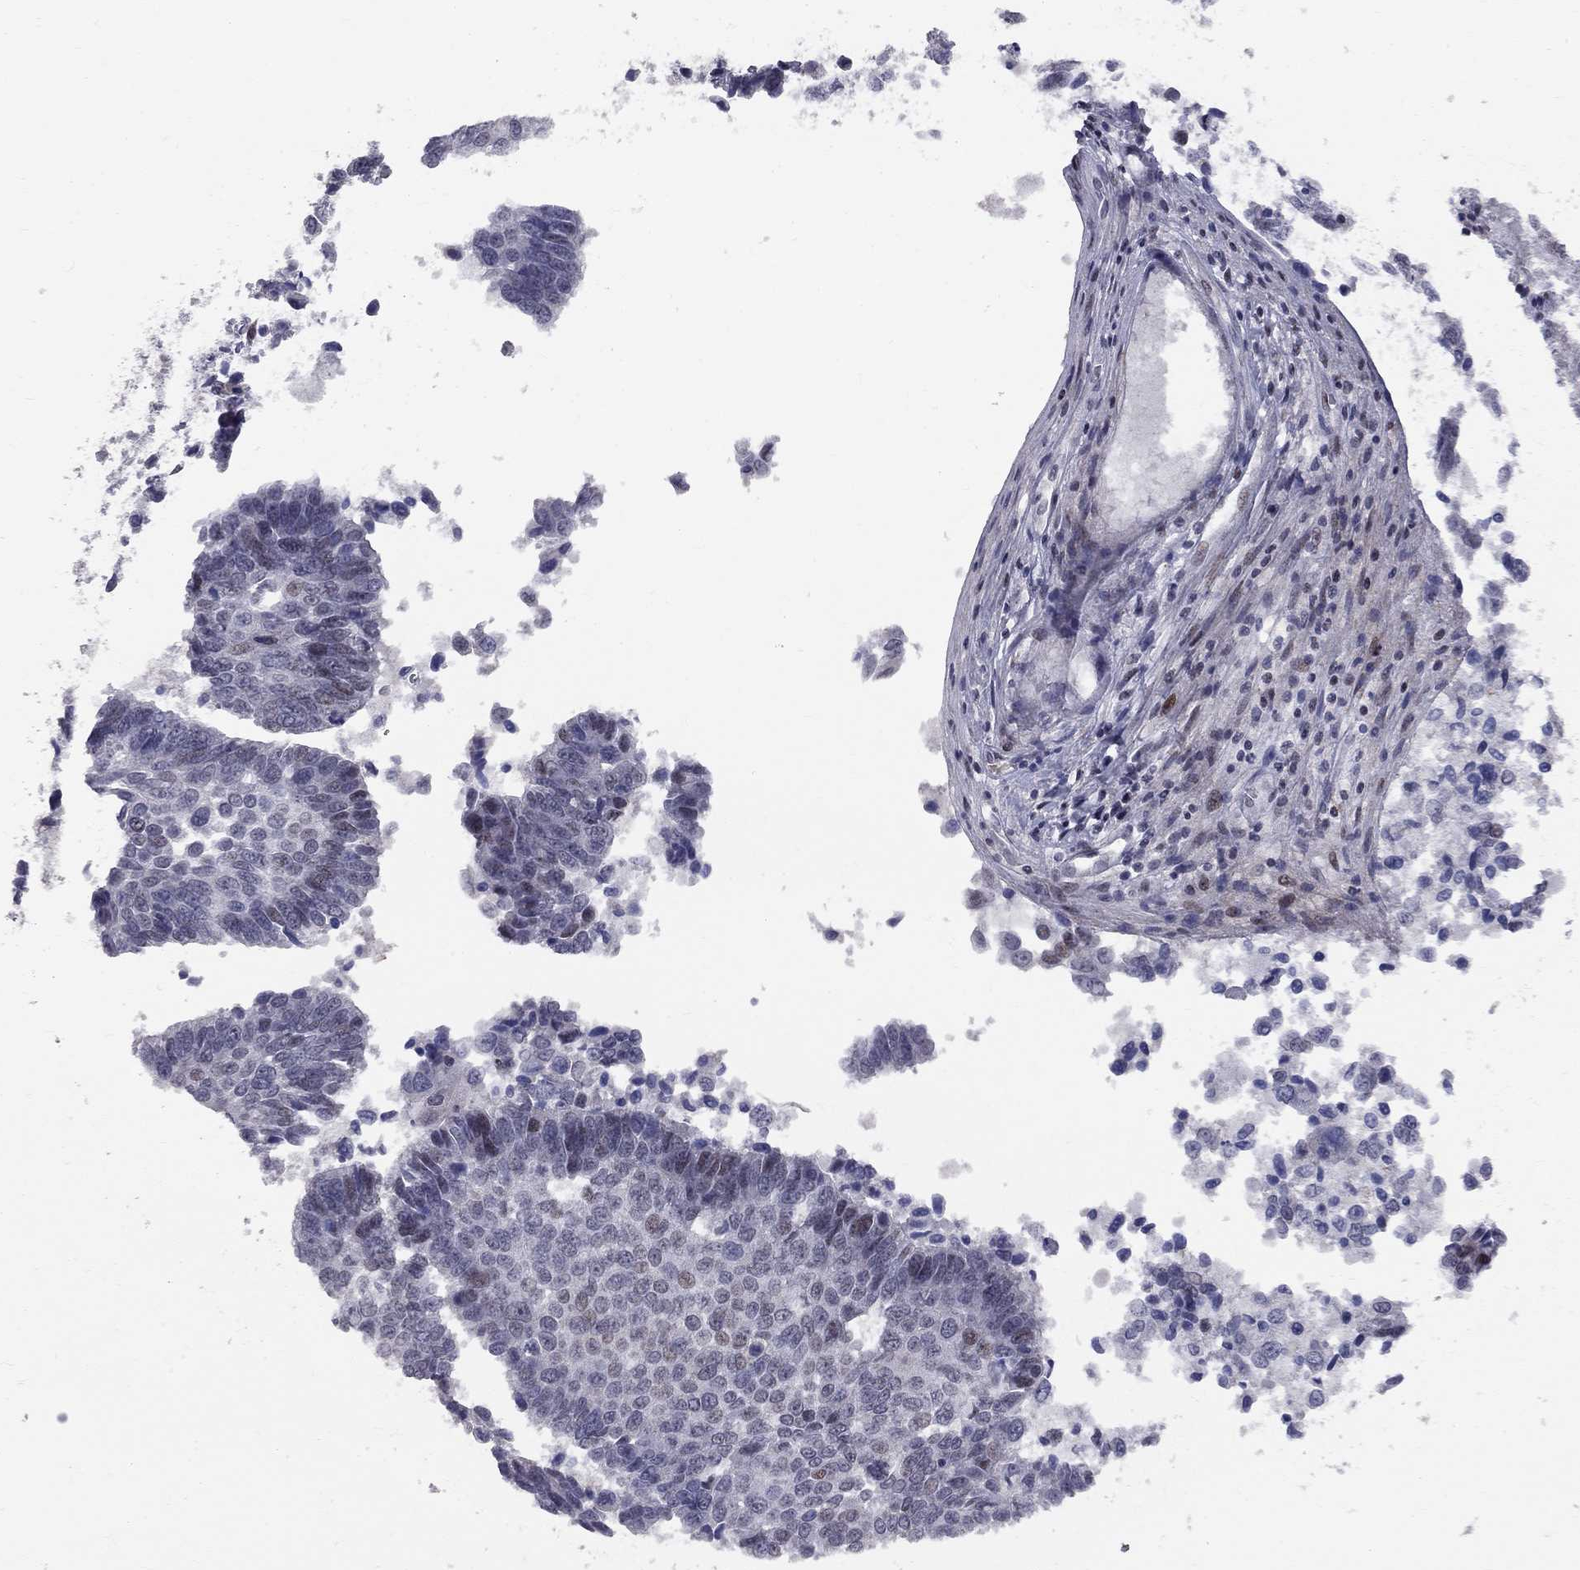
{"staining": {"intensity": "negative", "quantity": "none", "location": "none"}, "tissue": "lung cancer", "cell_type": "Tumor cells", "image_type": "cancer", "snomed": [{"axis": "morphology", "description": "Squamous cell carcinoma, NOS"}, {"axis": "topography", "description": "Lung"}], "caption": "Immunohistochemistry (IHC) of squamous cell carcinoma (lung) shows no staining in tumor cells.", "gene": "HDAC3", "patient": {"sex": "male", "age": 73}}